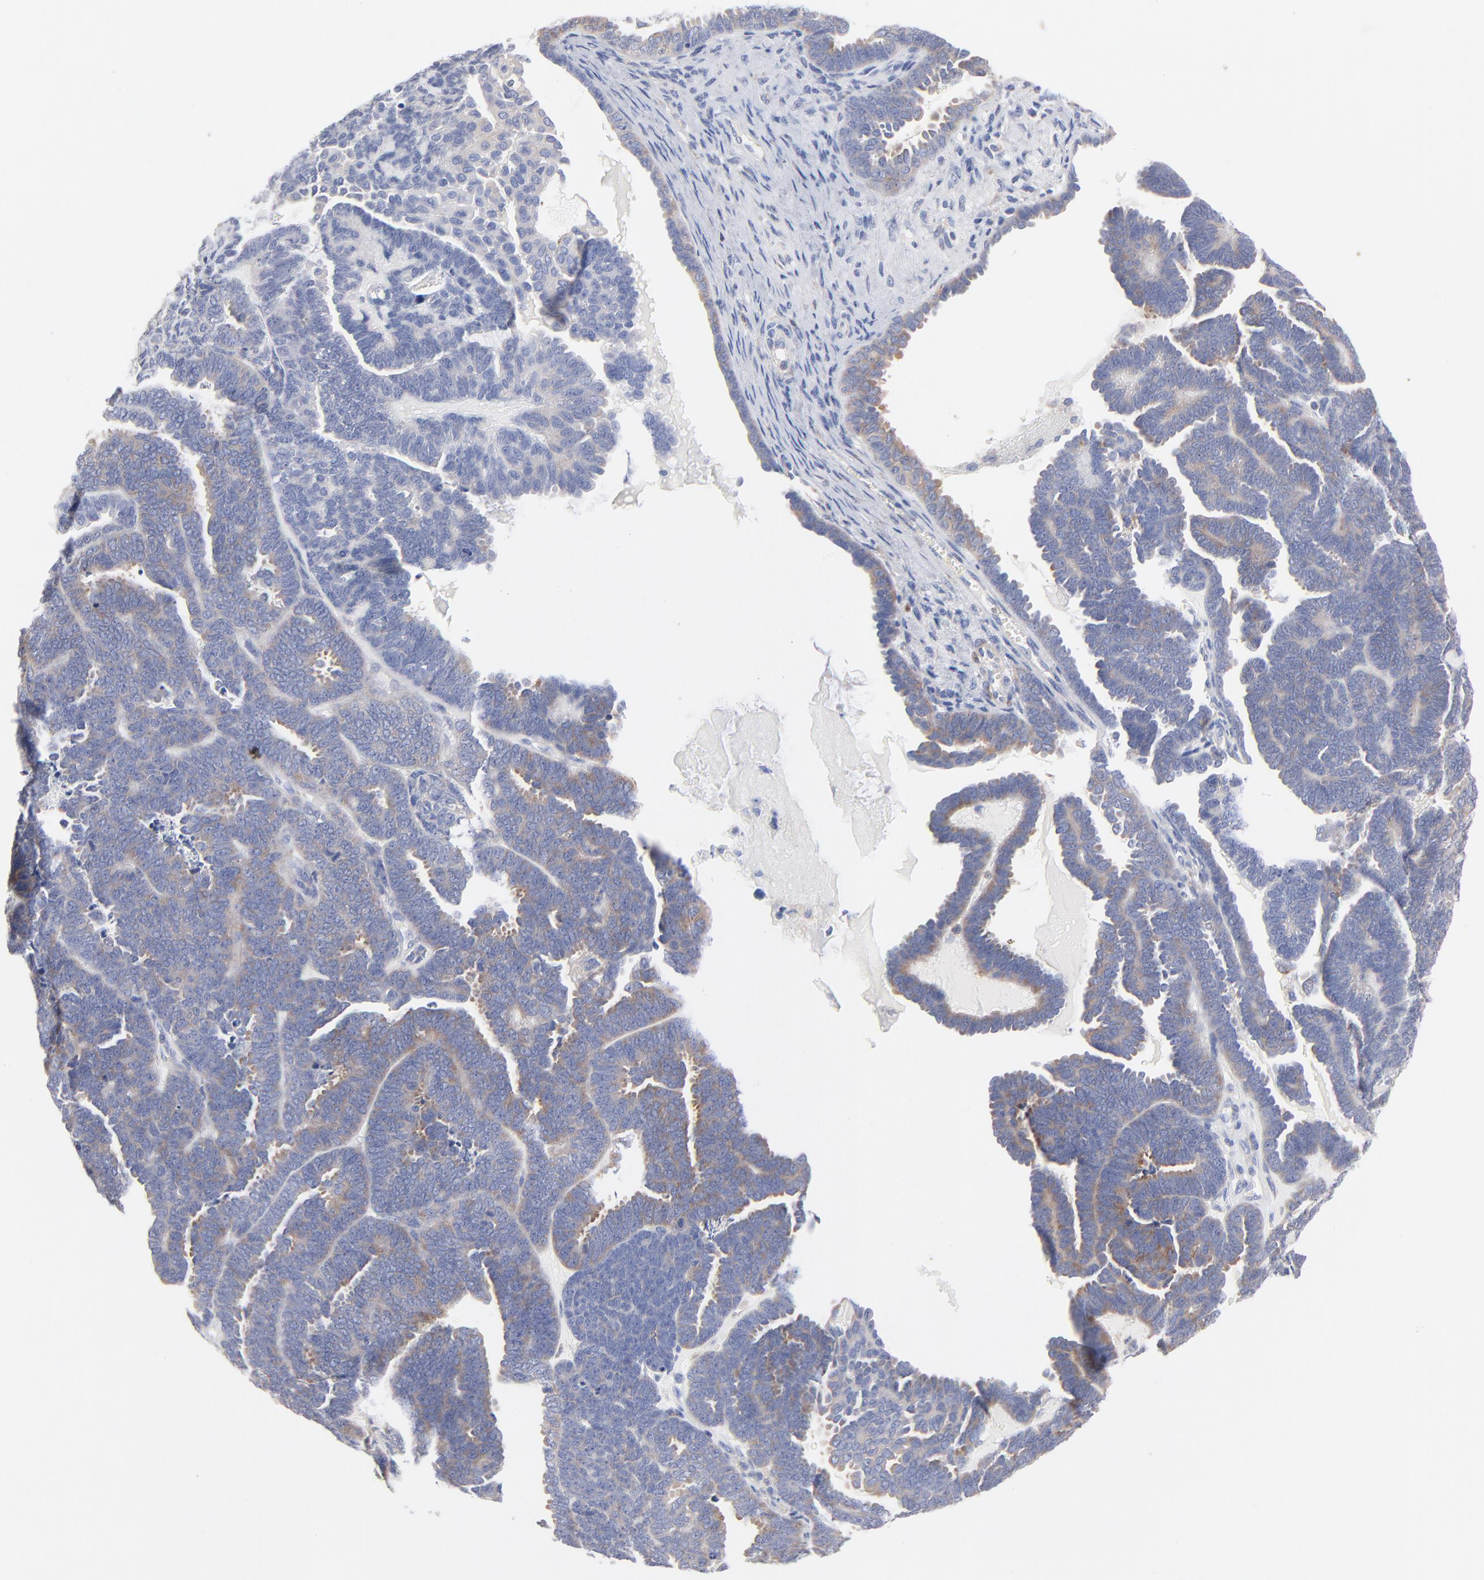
{"staining": {"intensity": "negative", "quantity": "none", "location": "none"}, "tissue": "endometrial cancer", "cell_type": "Tumor cells", "image_type": "cancer", "snomed": [{"axis": "morphology", "description": "Neoplasm, malignant, NOS"}, {"axis": "topography", "description": "Endometrium"}], "caption": "Immunohistochemistry (IHC) of human endometrial cancer displays no expression in tumor cells.", "gene": "SEPTIN6", "patient": {"sex": "female", "age": 74}}